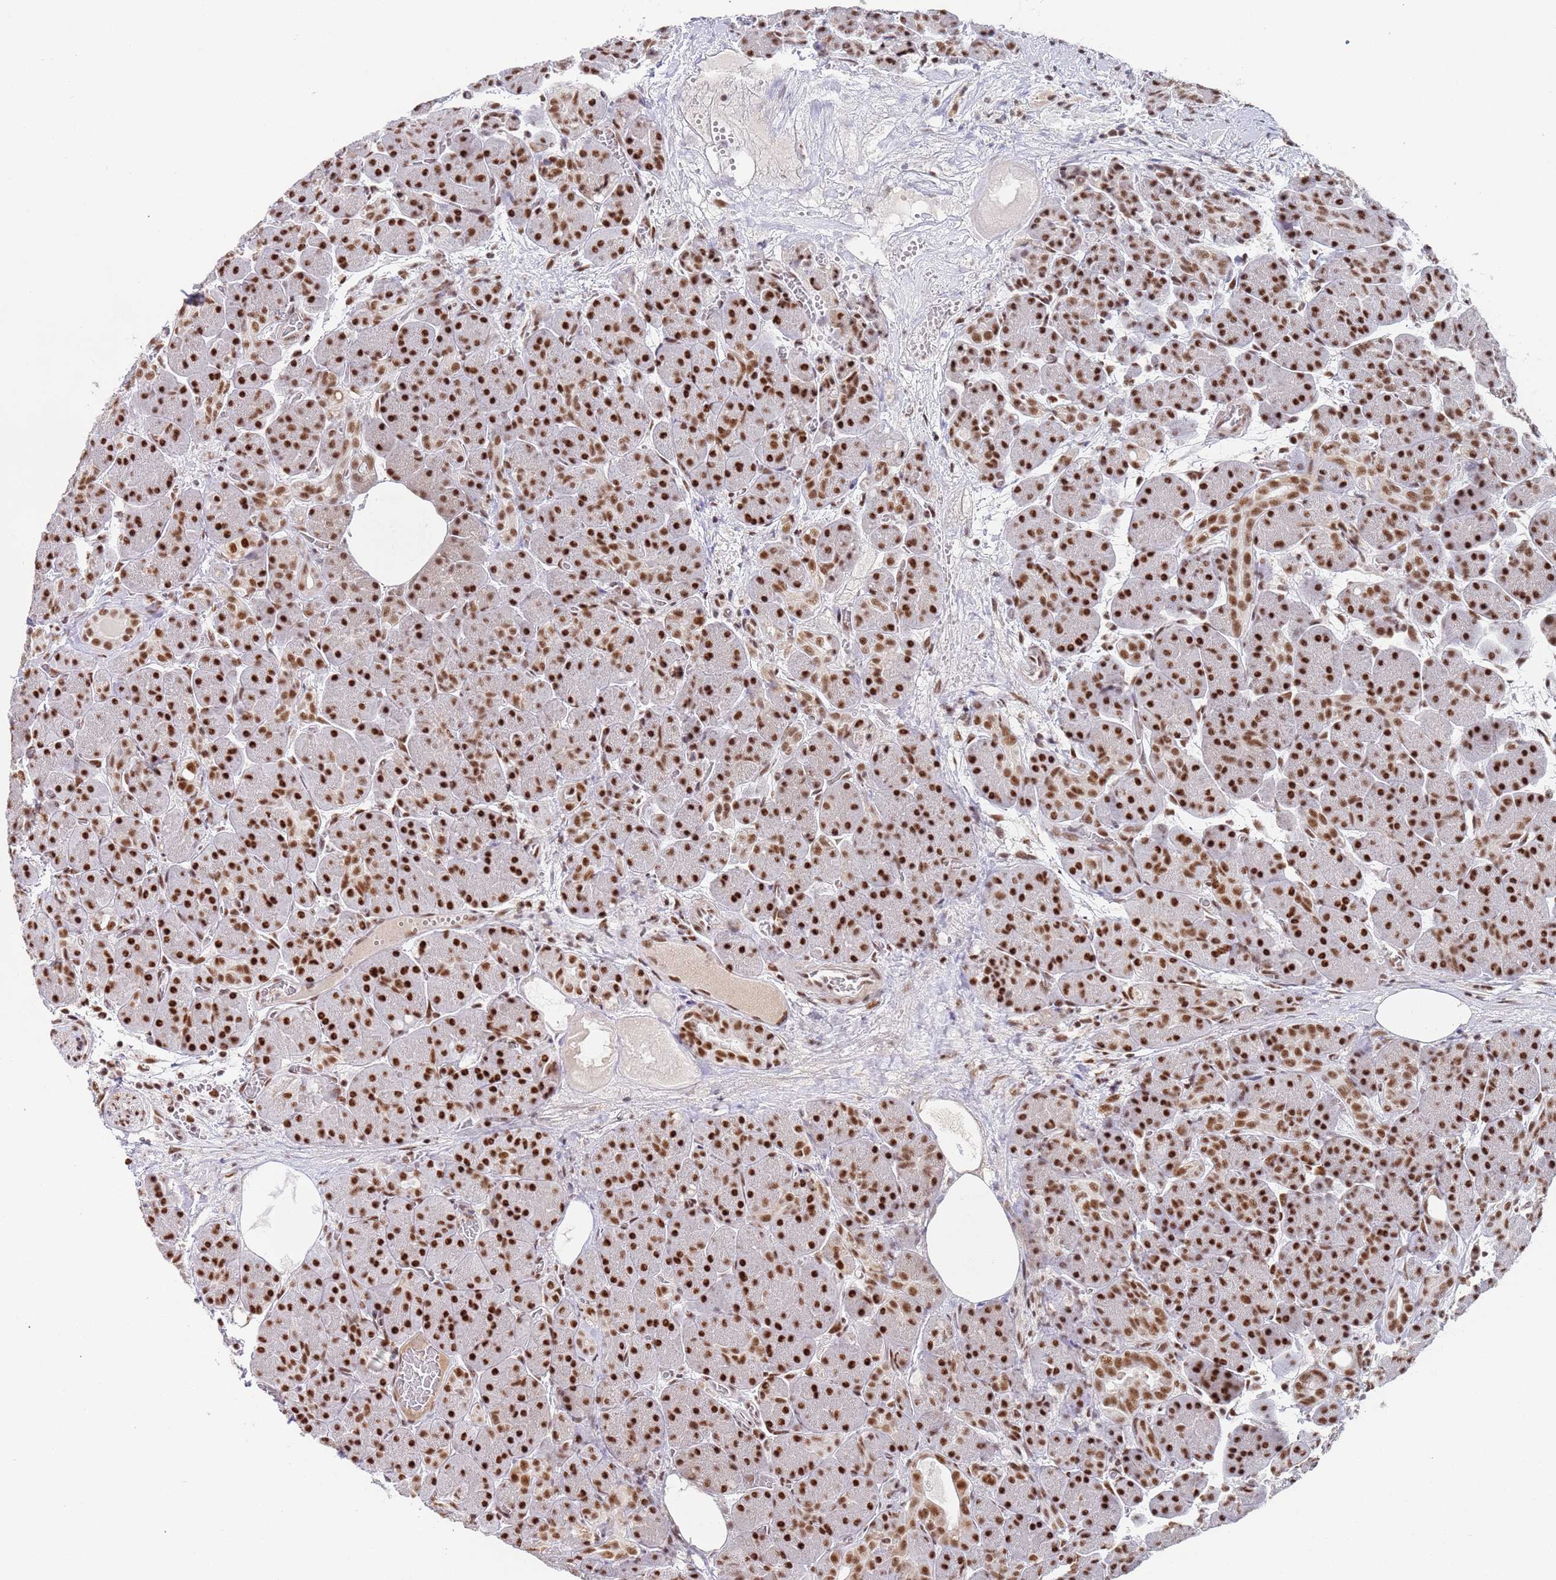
{"staining": {"intensity": "strong", "quantity": ">75%", "location": "nuclear"}, "tissue": "pancreas", "cell_type": "Exocrine glandular cells", "image_type": "normal", "snomed": [{"axis": "morphology", "description": "Normal tissue, NOS"}, {"axis": "topography", "description": "Pancreas"}], "caption": "Brown immunohistochemical staining in normal pancreas displays strong nuclear staining in approximately >75% of exocrine glandular cells.", "gene": "AKAP8L", "patient": {"sex": "male", "age": 63}}